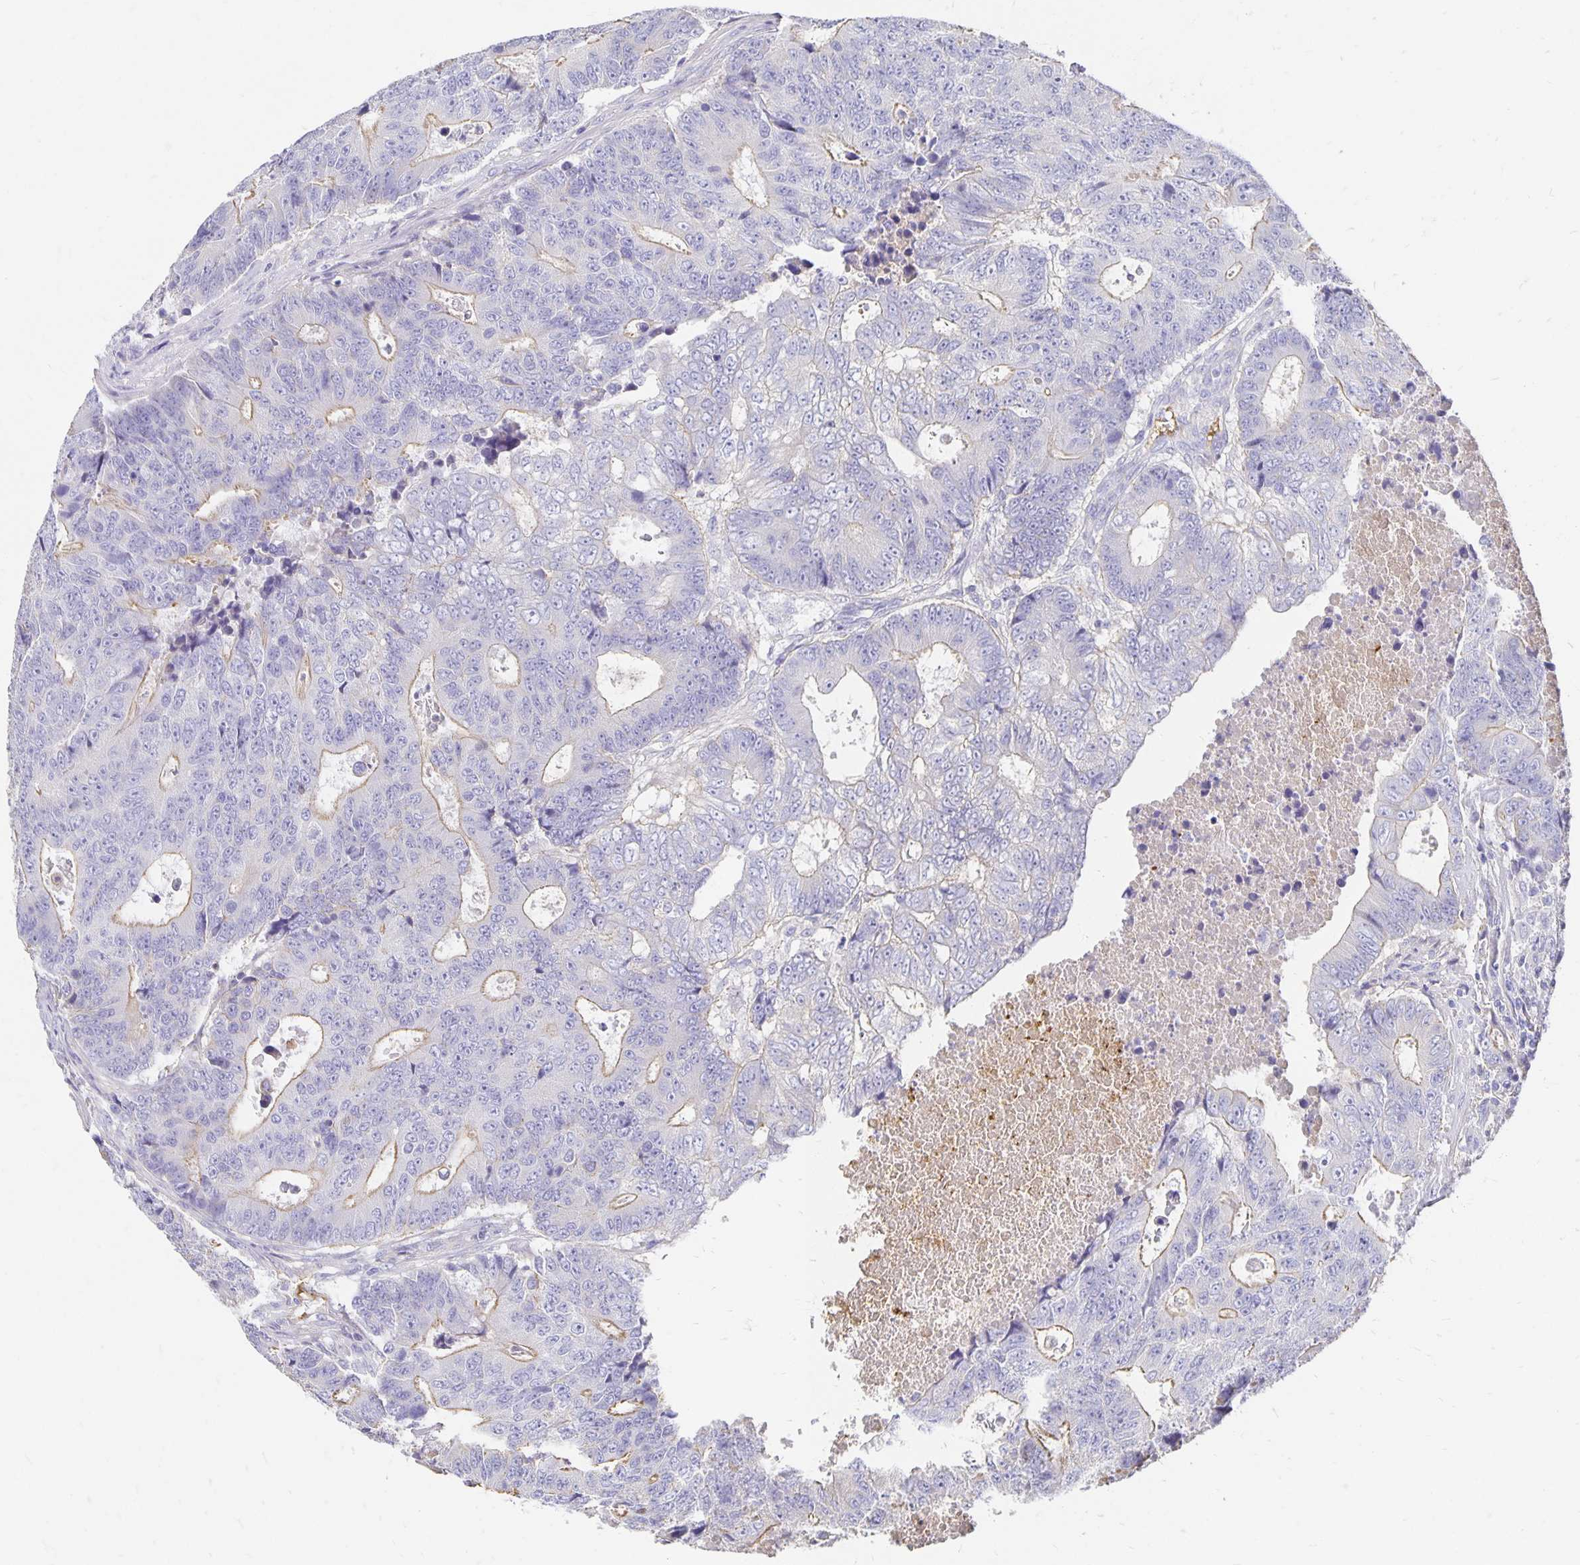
{"staining": {"intensity": "weak", "quantity": "25%-75%", "location": "cytoplasmic/membranous"}, "tissue": "colorectal cancer", "cell_type": "Tumor cells", "image_type": "cancer", "snomed": [{"axis": "morphology", "description": "Adenocarcinoma, NOS"}, {"axis": "topography", "description": "Colon"}], "caption": "Protein expression analysis of human colorectal cancer reveals weak cytoplasmic/membranous staining in about 25%-75% of tumor cells.", "gene": "APOB", "patient": {"sex": "female", "age": 48}}